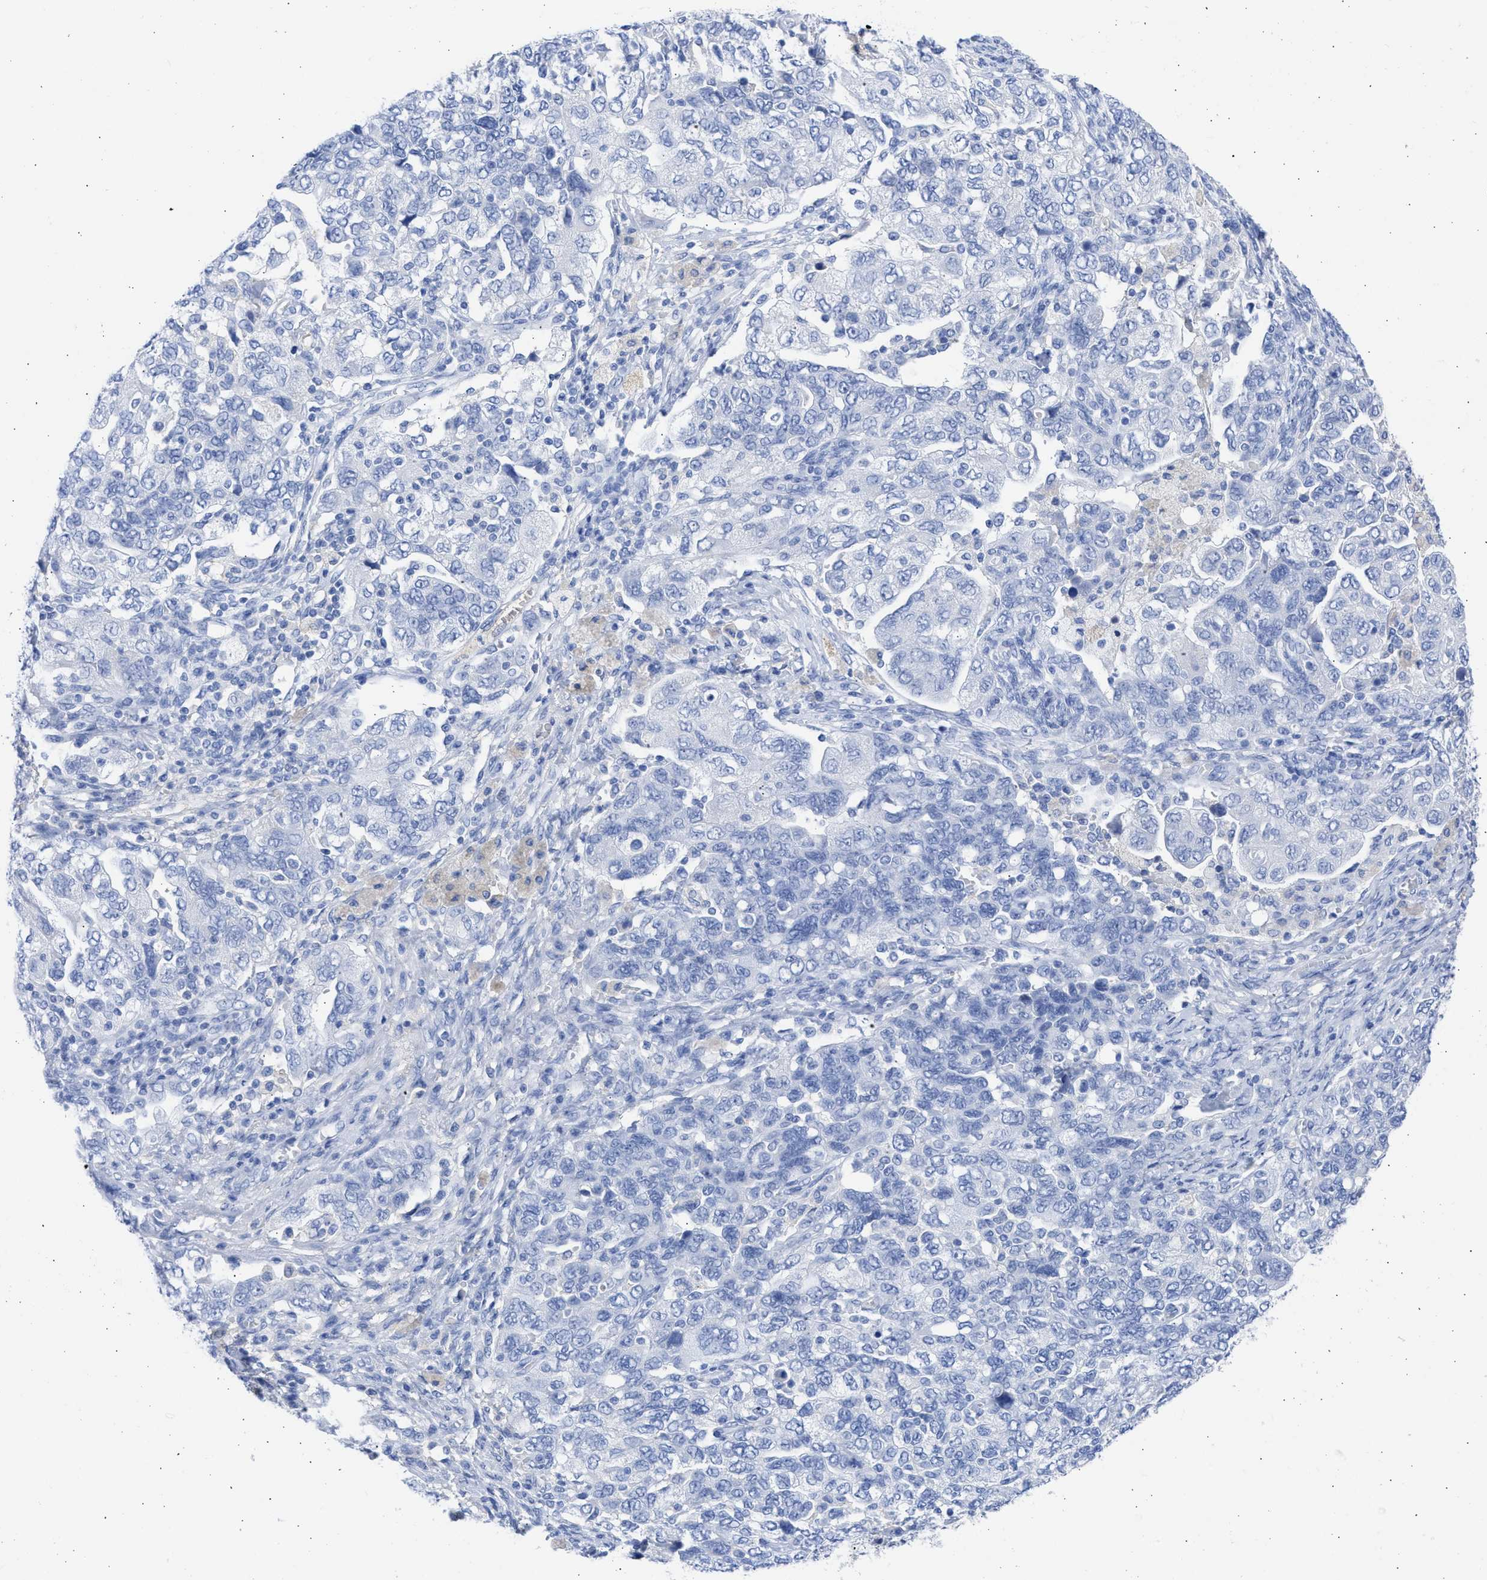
{"staining": {"intensity": "negative", "quantity": "none", "location": "none"}, "tissue": "ovarian cancer", "cell_type": "Tumor cells", "image_type": "cancer", "snomed": [{"axis": "morphology", "description": "Carcinoma, NOS"}, {"axis": "morphology", "description": "Cystadenocarcinoma, serous, NOS"}, {"axis": "topography", "description": "Ovary"}], "caption": "IHC photomicrograph of neoplastic tissue: ovarian serous cystadenocarcinoma stained with DAB reveals no significant protein positivity in tumor cells. (Stains: DAB immunohistochemistry with hematoxylin counter stain, Microscopy: brightfield microscopy at high magnification).", "gene": "RSPH1", "patient": {"sex": "female", "age": 69}}